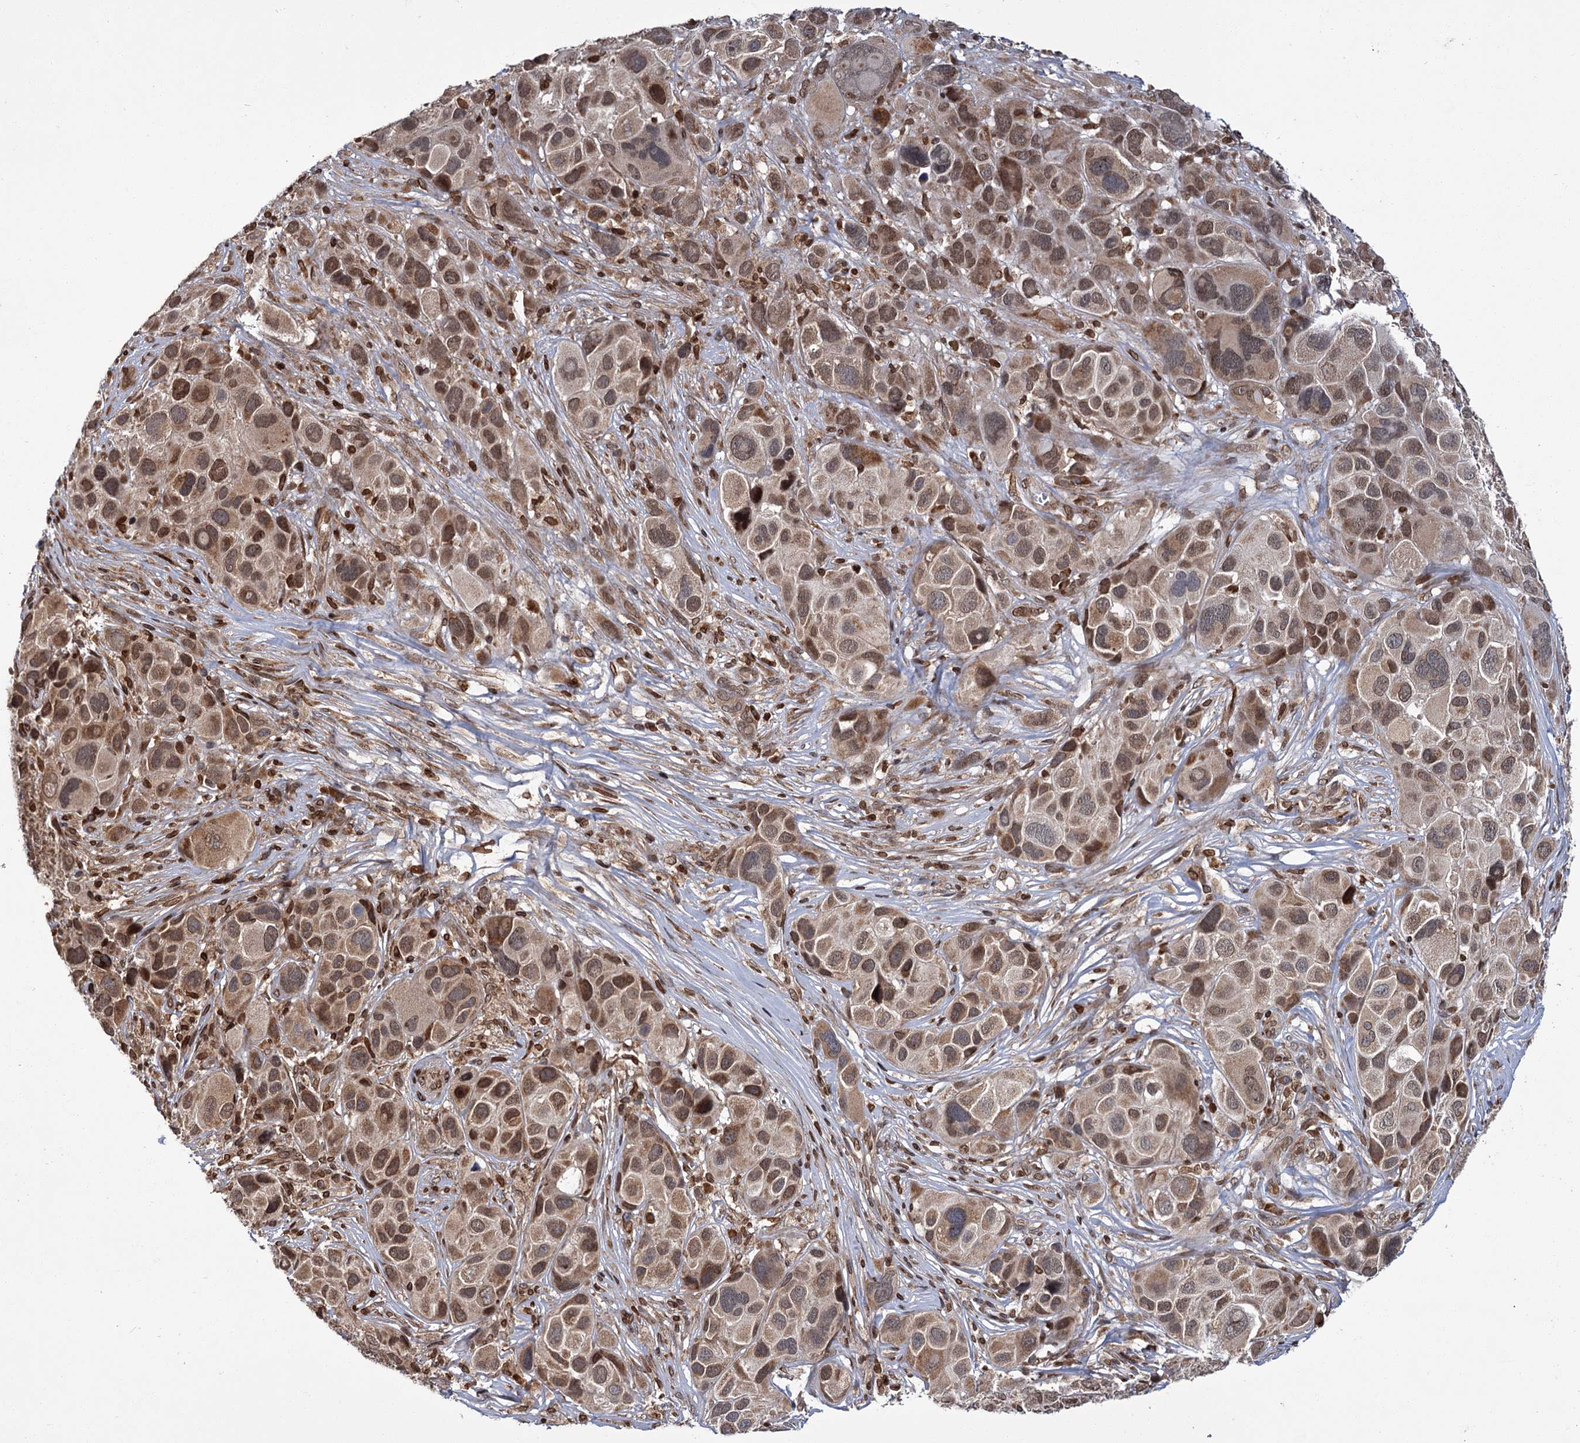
{"staining": {"intensity": "moderate", "quantity": ">75%", "location": "cytoplasmic/membranous,nuclear"}, "tissue": "melanoma", "cell_type": "Tumor cells", "image_type": "cancer", "snomed": [{"axis": "morphology", "description": "Malignant melanoma, NOS"}, {"axis": "topography", "description": "Skin of trunk"}], "caption": "An image of melanoma stained for a protein exhibits moderate cytoplasmic/membranous and nuclear brown staining in tumor cells.", "gene": "CFAP46", "patient": {"sex": "male", "age": 71}}